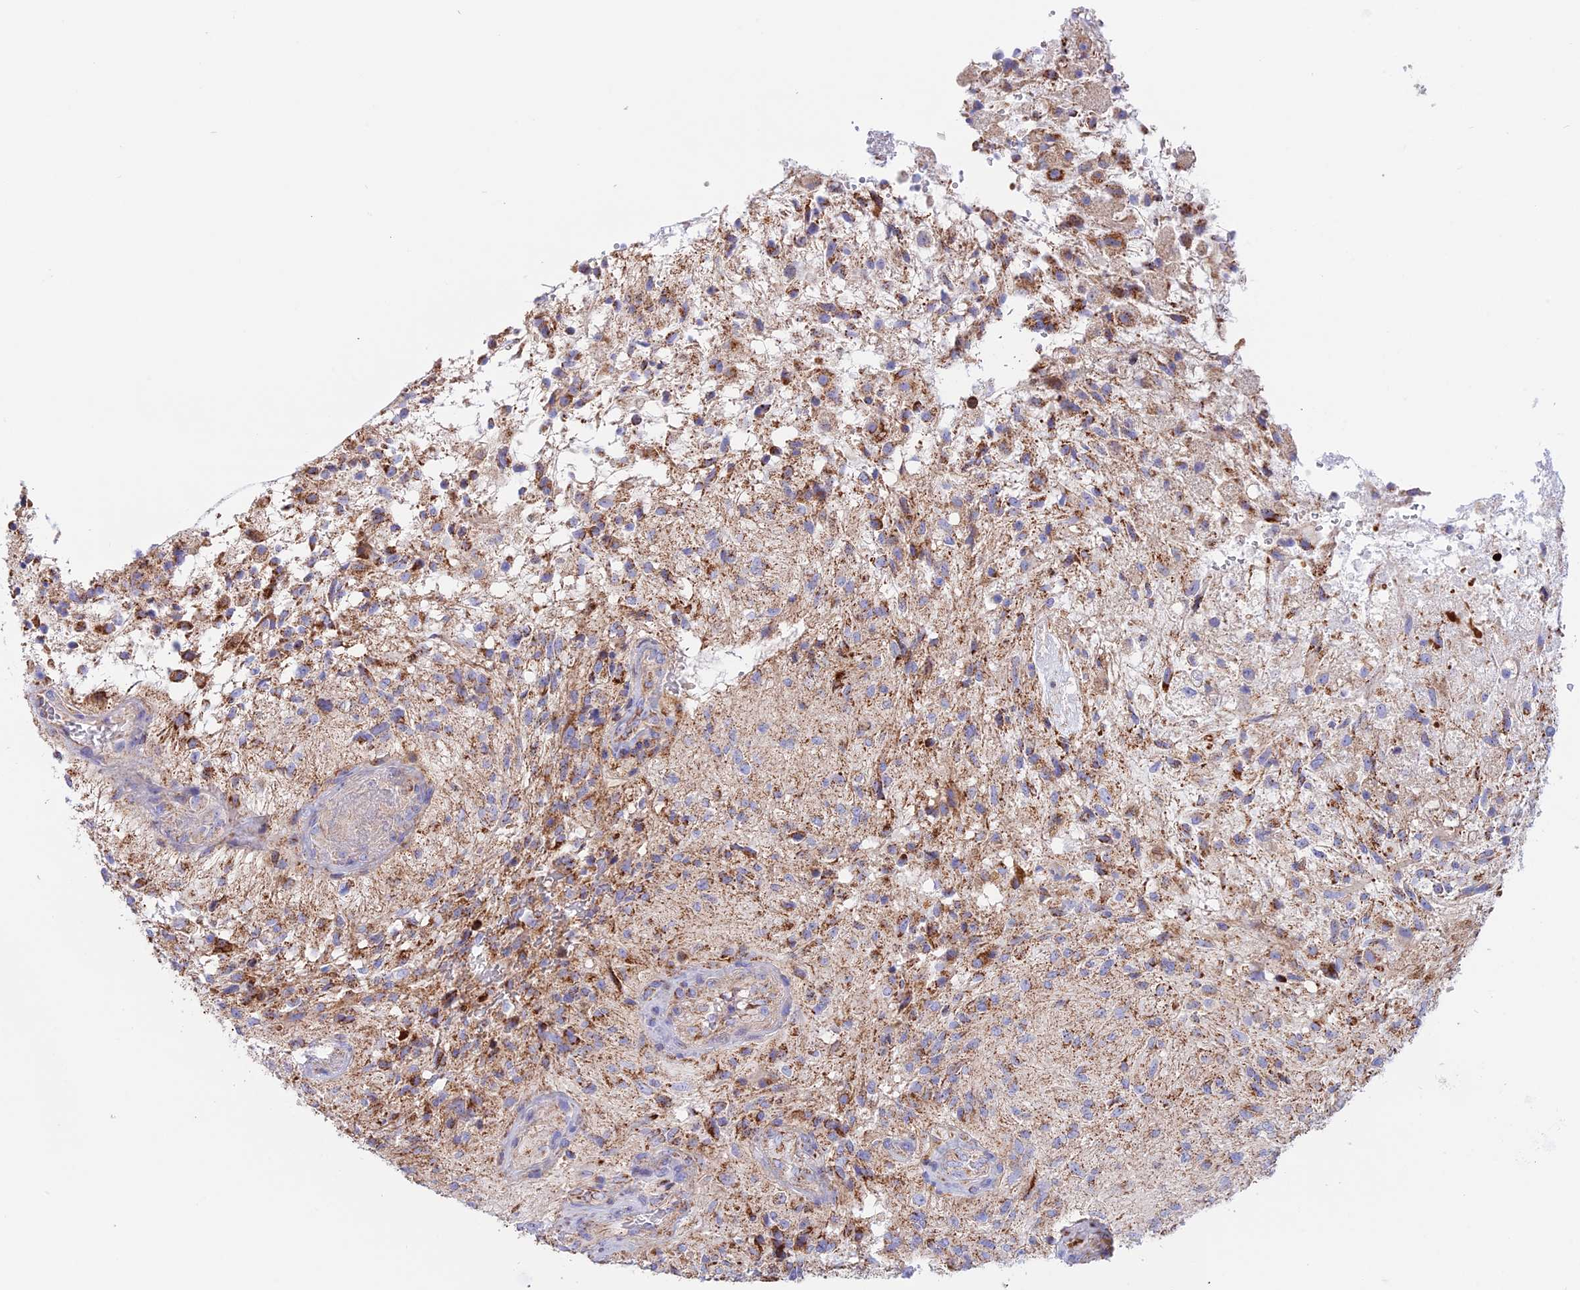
{"staining": {"intensity": "moderate", "quantity": "25%-75%", "location": "cytoplasmic/membranous"}, "tissue": "glioma", "cell_type": "Tumor cells", "image_type": "cancer", "snomed": [{"axis": "morphology", "description": "Glioma, malignant, High grade"}, {"axis": "topography", "description": "Brain"}], "caption": "High-power microscopy captured an immunohistochemistry (IHC) photomicrograph of malignant high-grade glioma, revealing moderate cytoplasmic/membranous positivity in about 25%-75% of tumor cells.", "gene": "GCDH", "patient": {"sex": "male", "age": 56}}